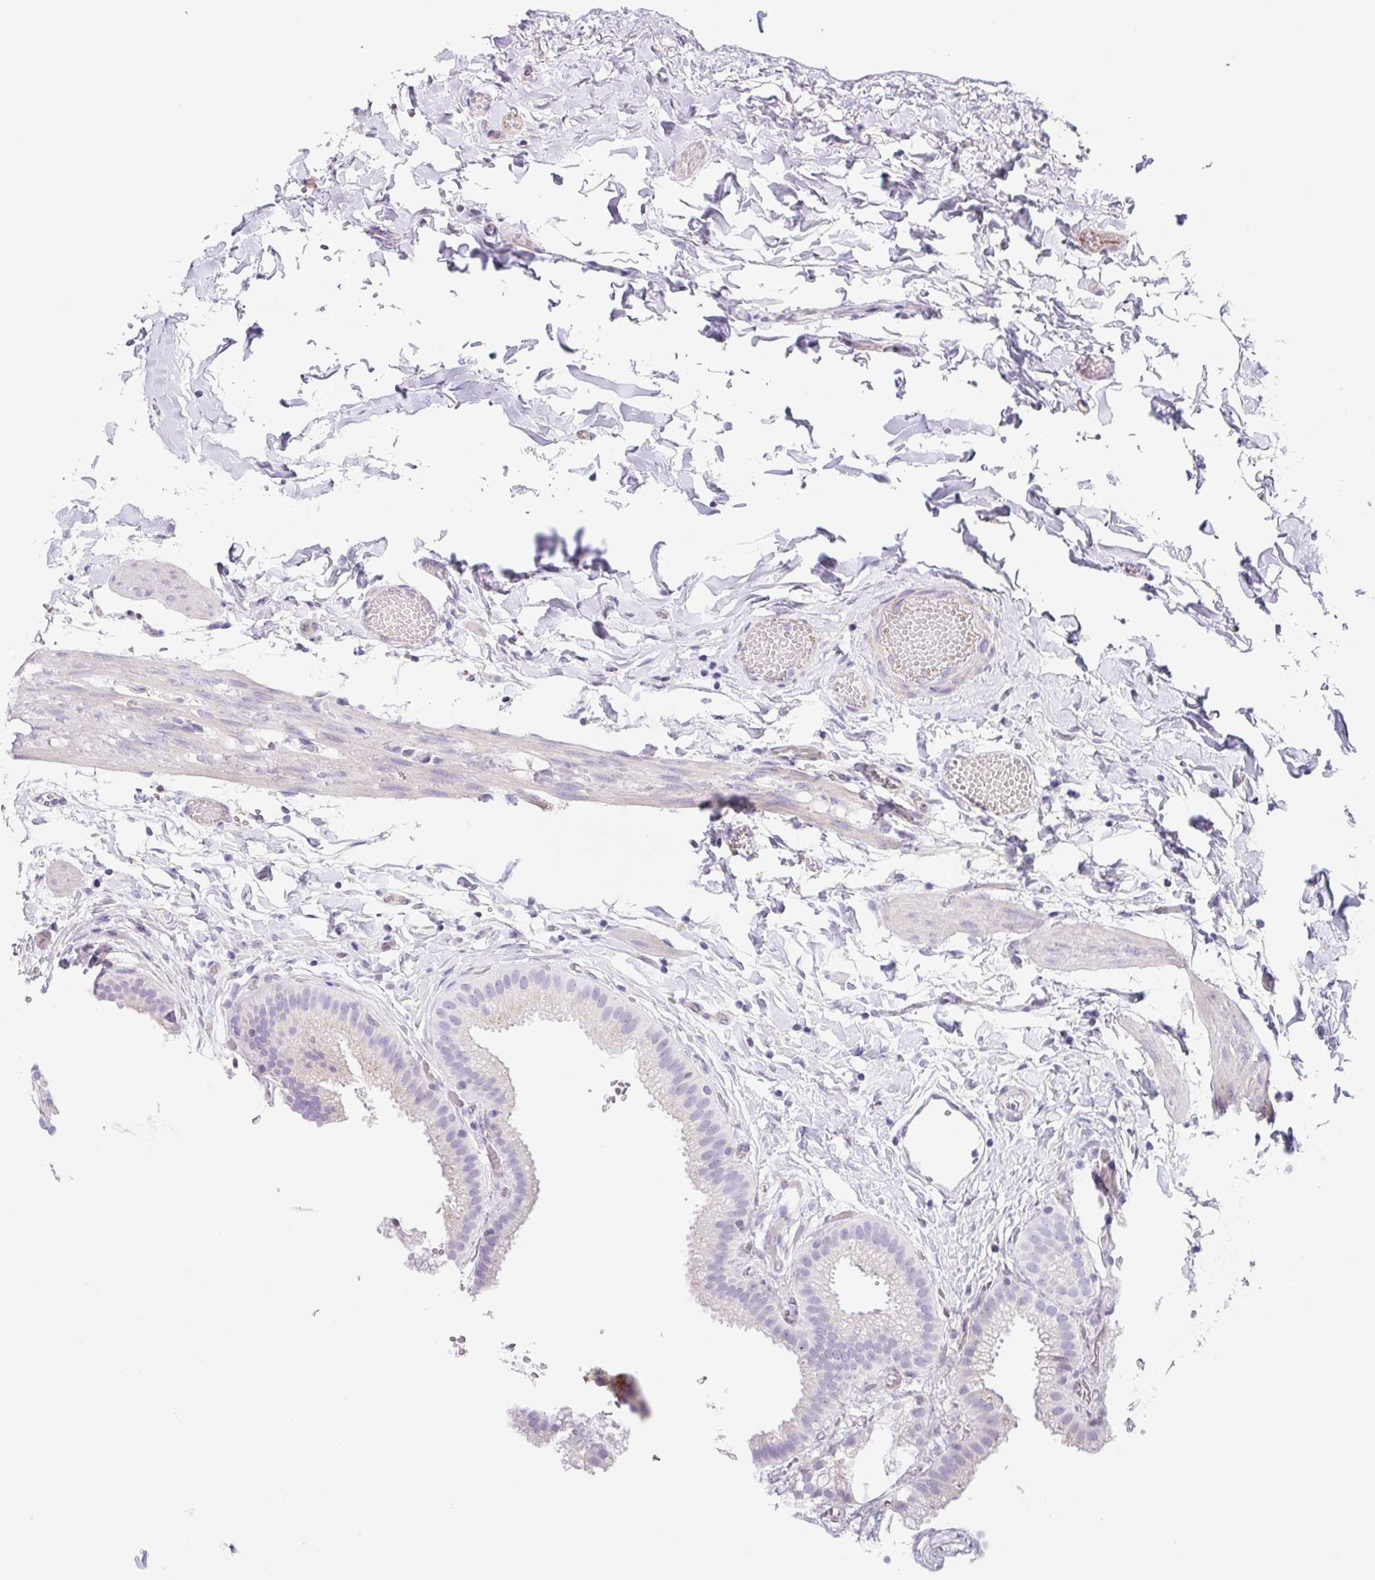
{"staining": {"intensity": "weak", "quantity": "<25%", "location": "cytoplasmic/membranous"}, "tissue": "gallbladder", "cell_type": "Glandular cells", "image_type": "normal", "snomed": [{"axis": "morphology", "description": "Normal tissue, NOS"}, {"axis": "topography", "description": "Gallbladder"}], "caption": "High power microscopy histopathology image of an immunohistochemistry (IHC) histopathology image of normal gallbladder, revealing no significant expression in glandular cells.", "gene": "DKK4", "patient": {"sex": "female", "age": 63}}